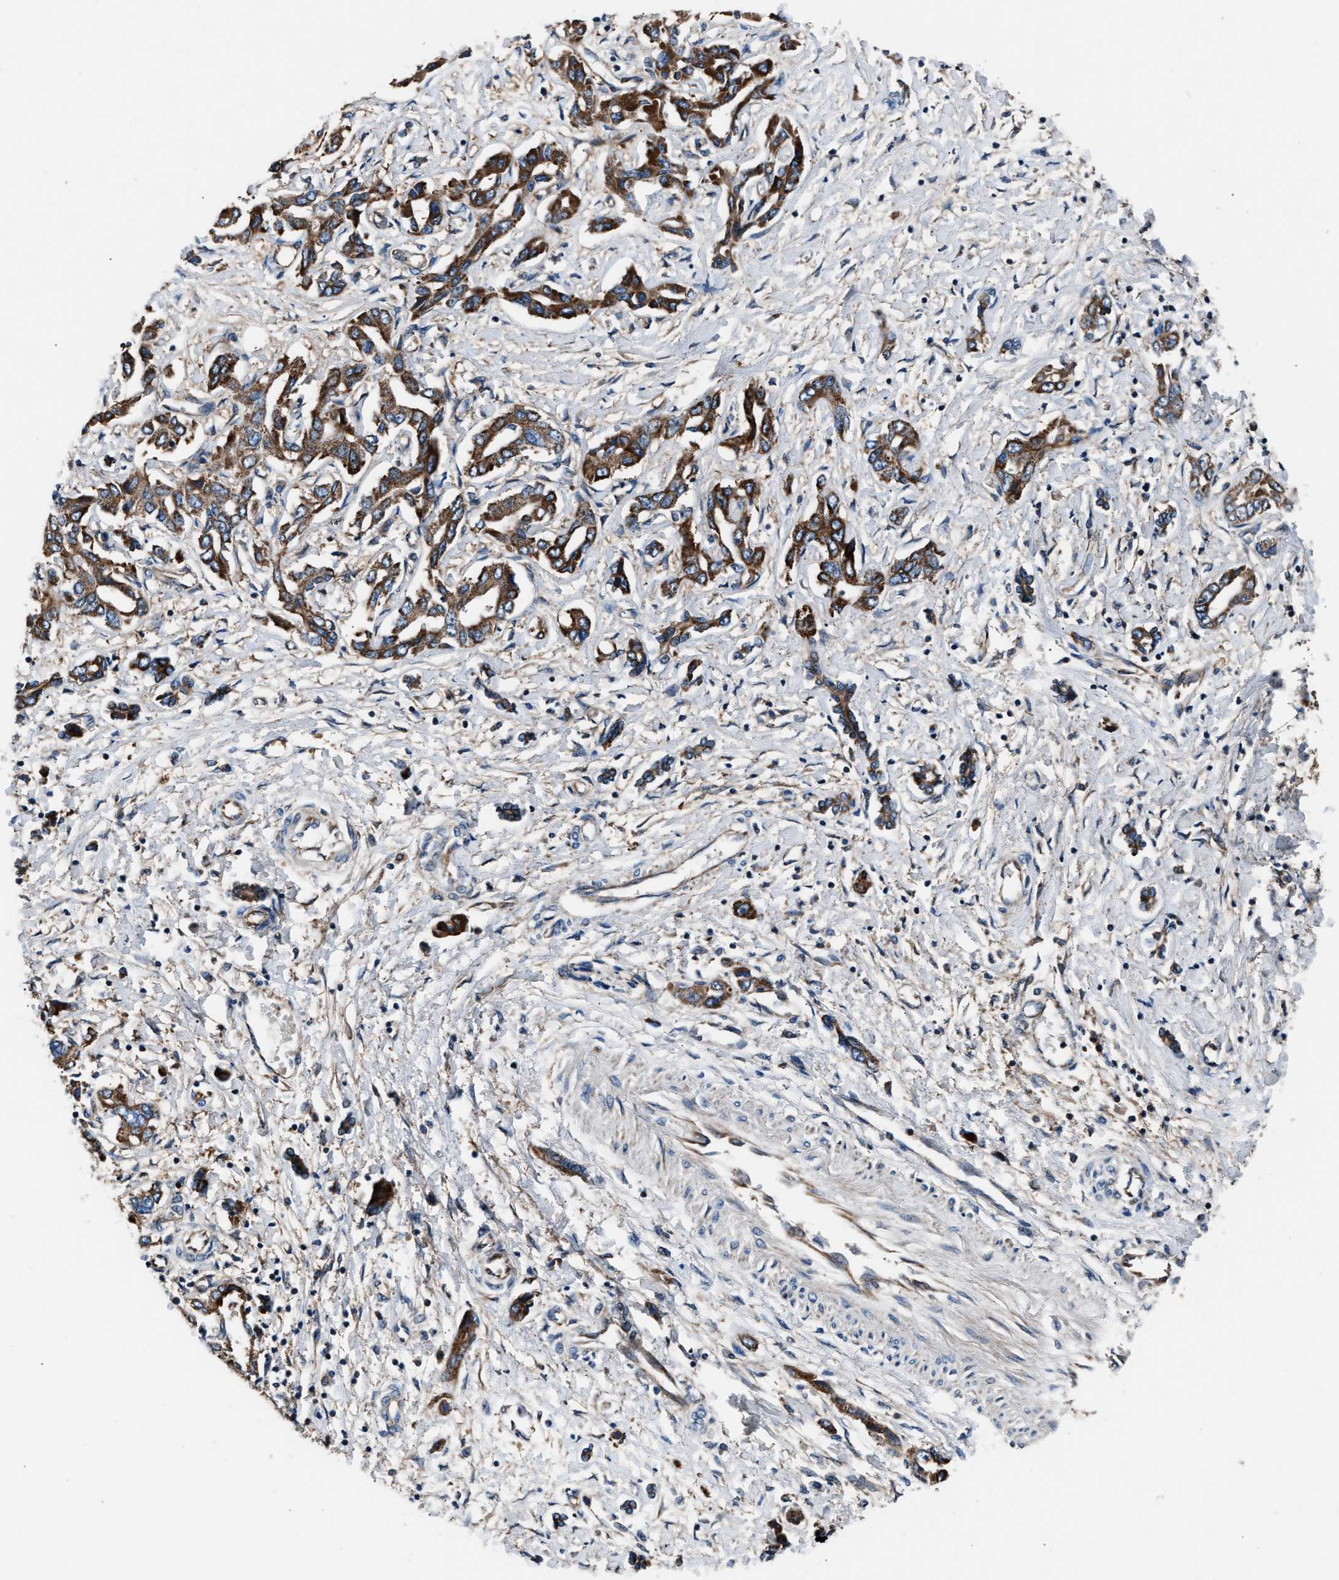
{"staining": {"intensity": "strong", "quantity": ">75%", "location": "cytoplasmic/membranous"}, "tissue": "liver cancer", "cell_type": "Tumor cells", "image_type": "cancer", "snomed": [{"axis": "morphology", "description": "Cholangiocarcinoma"}, {"axis": "topography", "description": "Liver"}], "caption": "Brown immunohistochemical staining in human liver cholangiocarcinoma demonstrates strong cytoplasmic/membranous expression in approximately >75% of tumor cells.", "gene": "GGCT", "patient": {"sex": "male", "age": 59}}